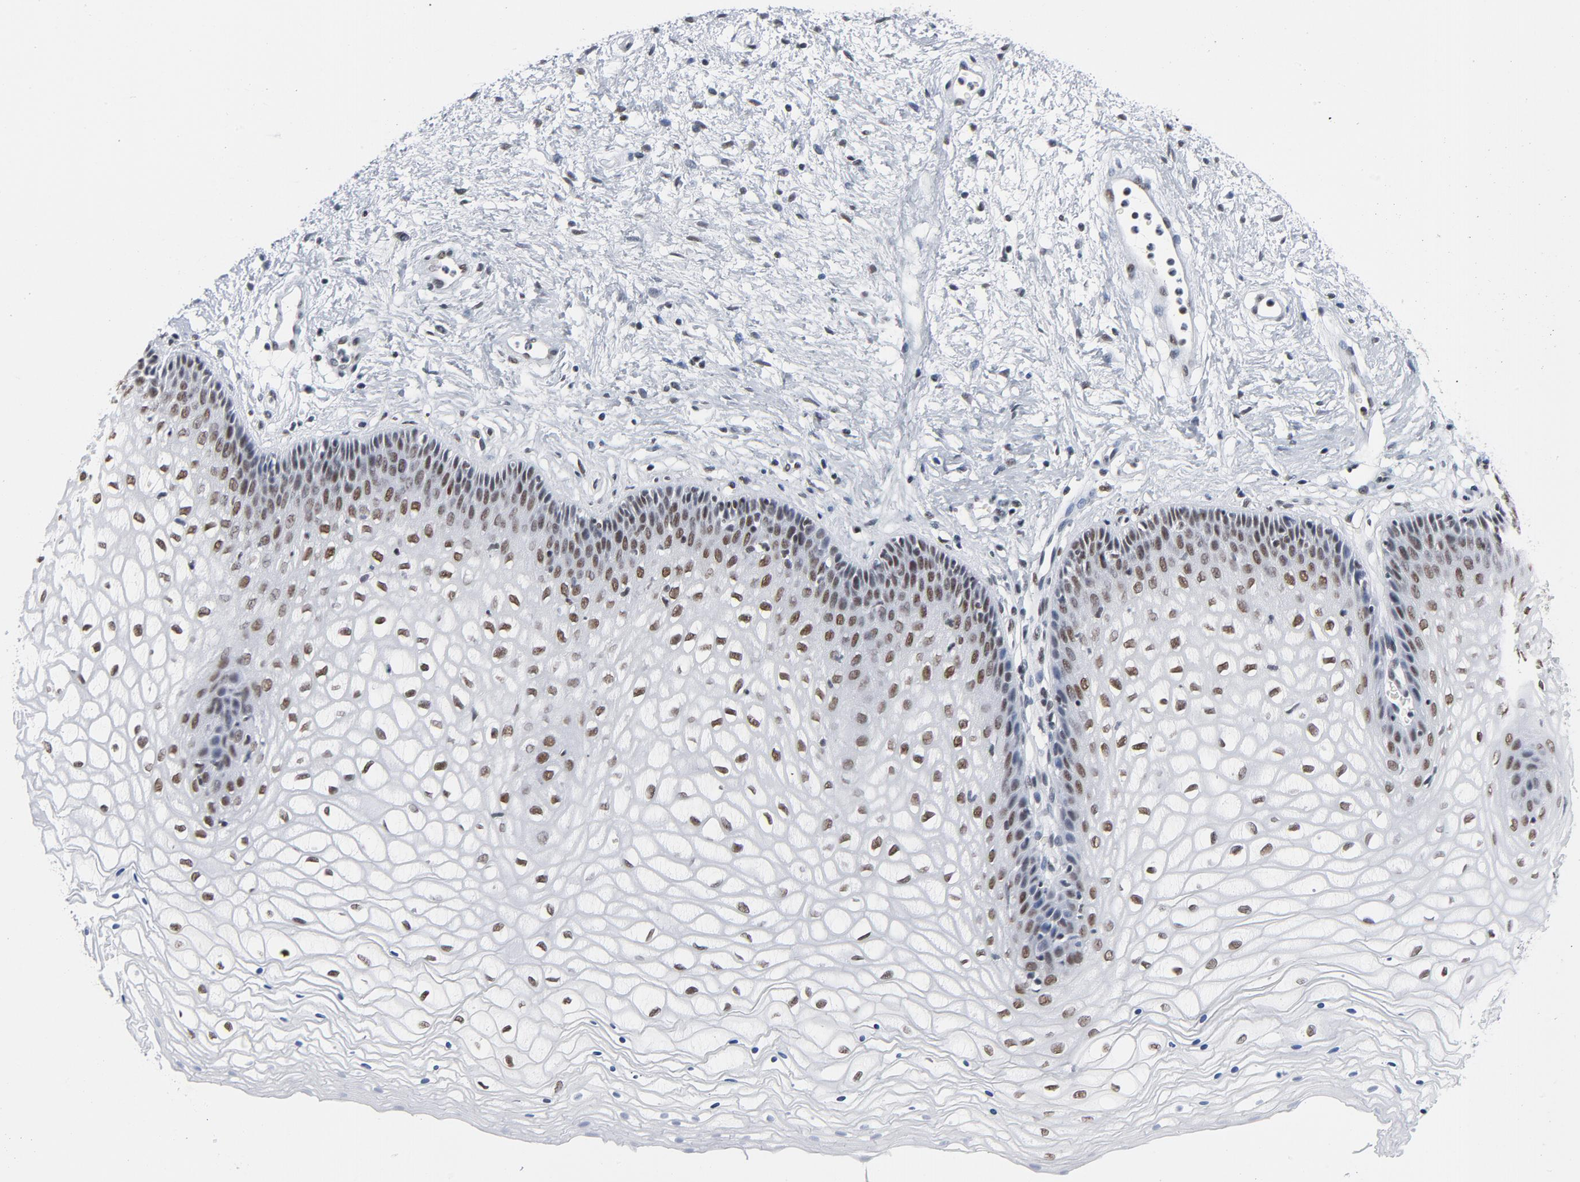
{"staining": {"intensity": "moderate", "quantity": ">75%", "location": "nuclear"}, "tissue": "vagina", "cell_type": "Squamous epithelial cells", "image_type": "normal", "snomed": [{"axis": "morphology", "description": "Normal tissue, NOS"}, {"axis": "topography", "description": "Vagina"}], "caption": "Benign vagina was stained to show a protein in brown. There is medium levels of moderate nuclear expression in approximately >75% of squamous epithelial cells.", "gene": "CSTF2", "patient": {"sex": "female", "age": 34}}